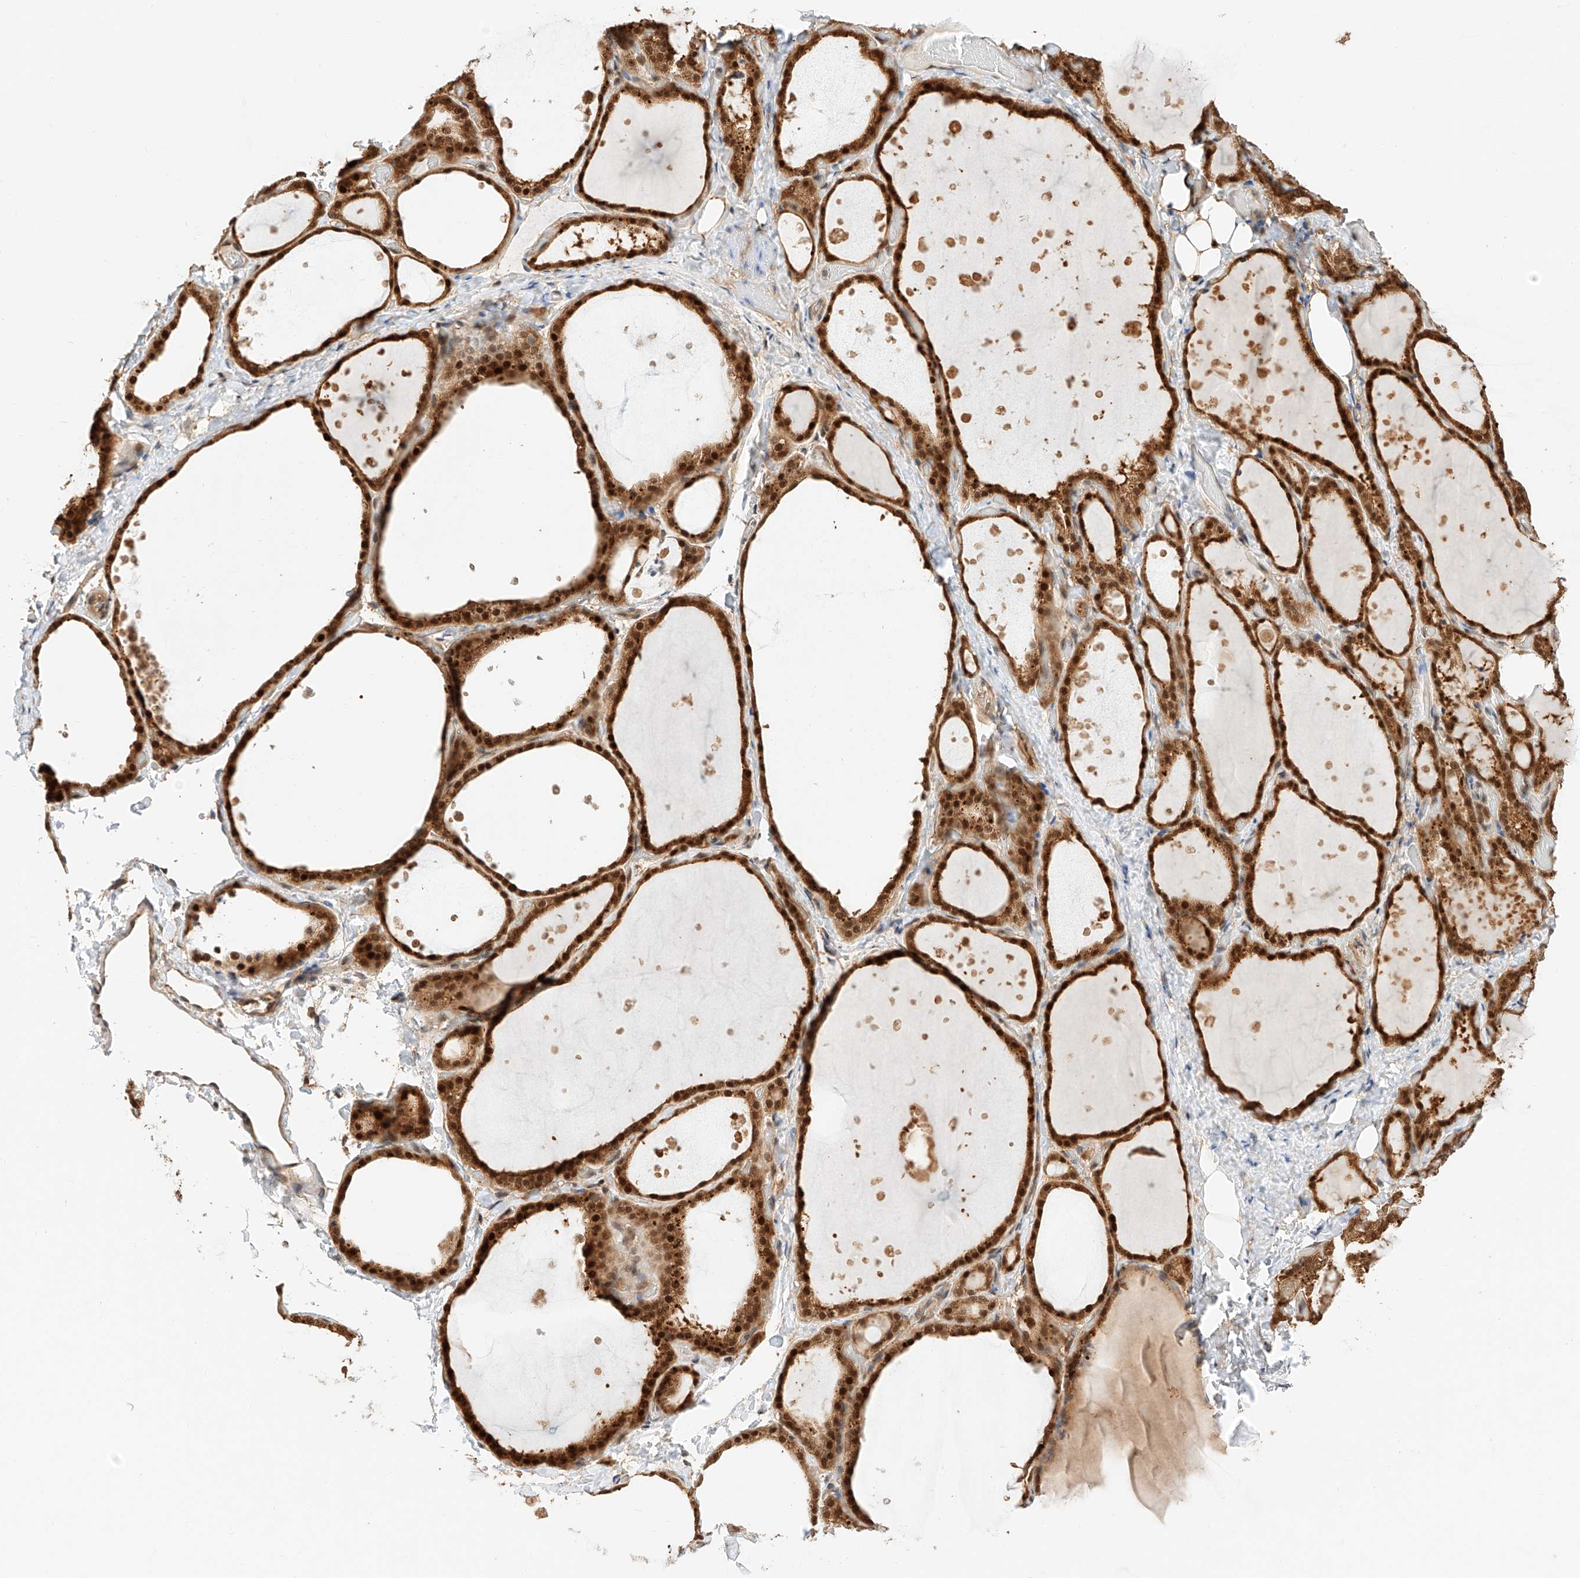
{"staining": {"intensity": "strong", "quantity": ">75%", "location": "cytoplasmic/membranous,nuclear"}, "tissue": "thyroid gland", "cell_type": "Glandular cells", "image_type": "normal", "snomed": [{"axis": "morphology", "description": "Normal tissue, NOS"}, {"axis": "topography", "description": "Thyroid gland"}], "caption": "A brown stain shows strong cytoplasmic/membranous,nuclear positivity of a protein in glandular cells of unremarkable human thyroid gland. (DAB IHC with brightfield microscopy, high magnification).", "gene": "EIF4H", "patient": {"sex": "female", "age": 44}}